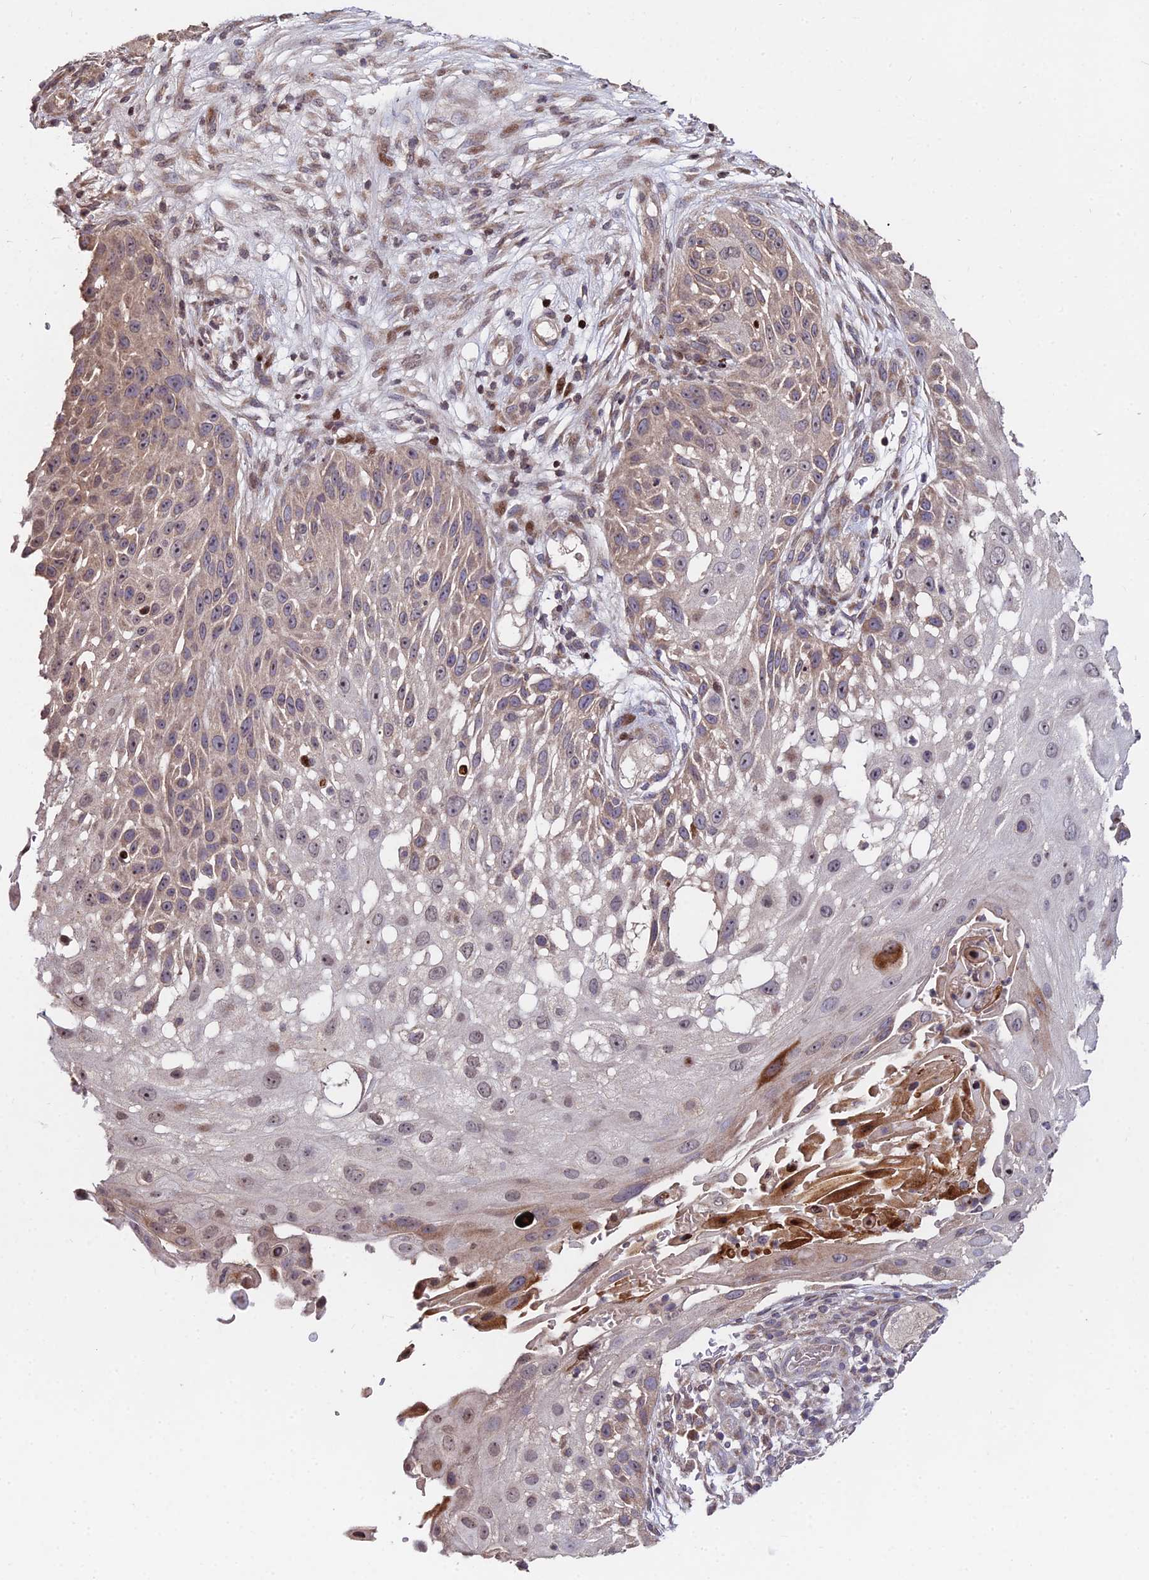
{"staining": {"intensity": "weak", "quantity": "25%-75%", "location": "cytoplasmic/membranous,nuclear"}, "tissue": "skin cancer", "cell_type": "Tumor cells", "image_type": "cancer", "snomed": [{"axis": "morphology", "description": "Squamous cell carcinoma, NOS"}, {"axis": "topography", "description": "Skin"}], "caption": "Weak cytoplasmic/membranous and nuclear positivity for a protein is present in approximately 25%-75% of tumor cells of skin cancer using immunohistochemistry.", "gene": "RBMS2", "patient": {"sex": "female", "age": 44}}